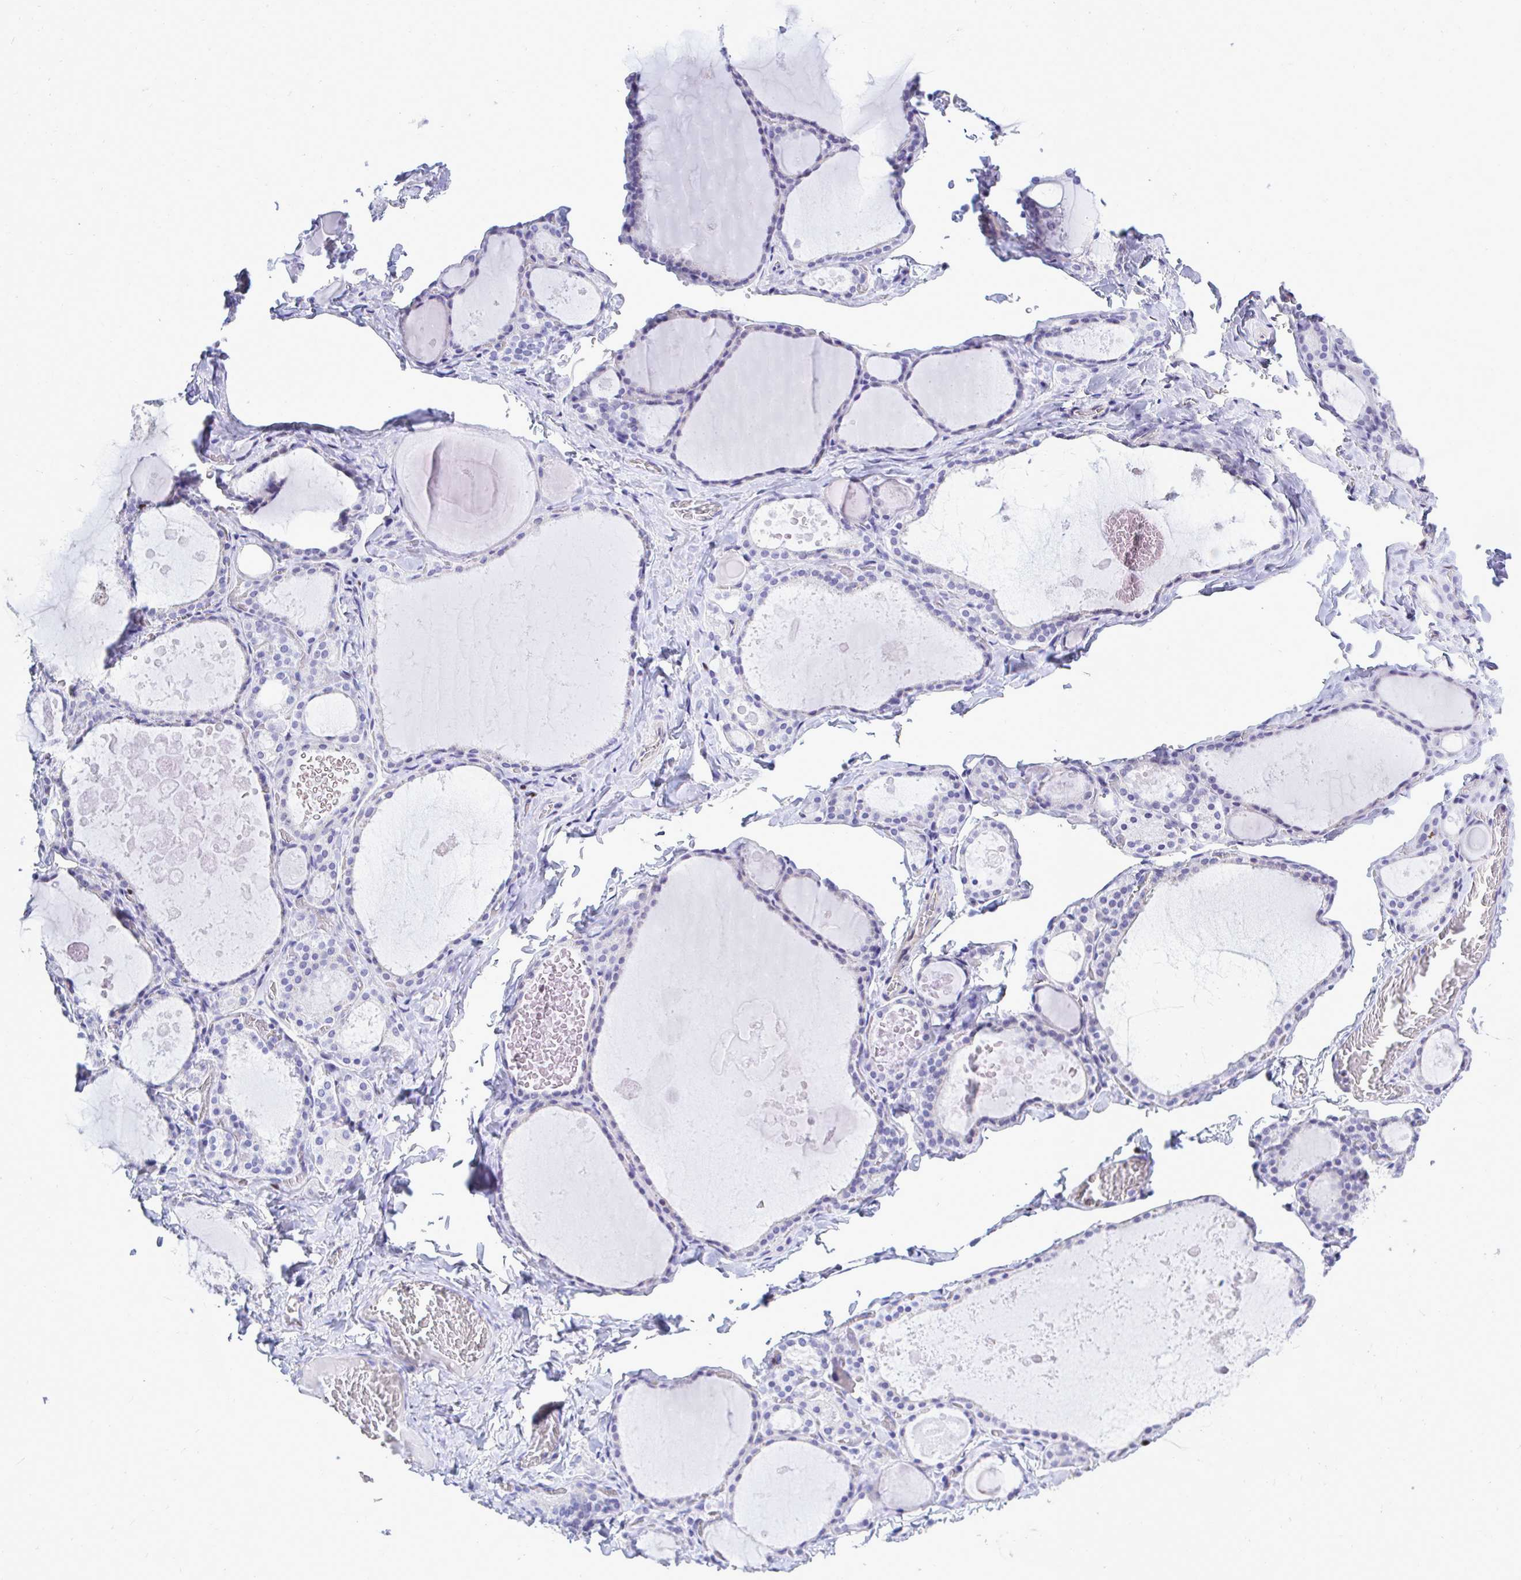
{"staining": {"intensity": "negative", "quantity": "none", "location": "none"}, "tissue": "thyroid gland", "cell_type": "Glandular cells", "image_type": "normal", "snomed": [{"axis": "morphology", "description": "Normal tissue, NOS"}, {"axis": "topography", "description": "Thyroid gland"}], "caption": "An image of thyroid gland stained for a protein shows no brown staining in glandular cells. (Brightfield microscopy of DAB (3,3'-diaminobenzidine) immunohistochemistry (IHC) at high magnification).", "gene": "SLC25A51", "patient": {"sex": "male", "age": 56}}